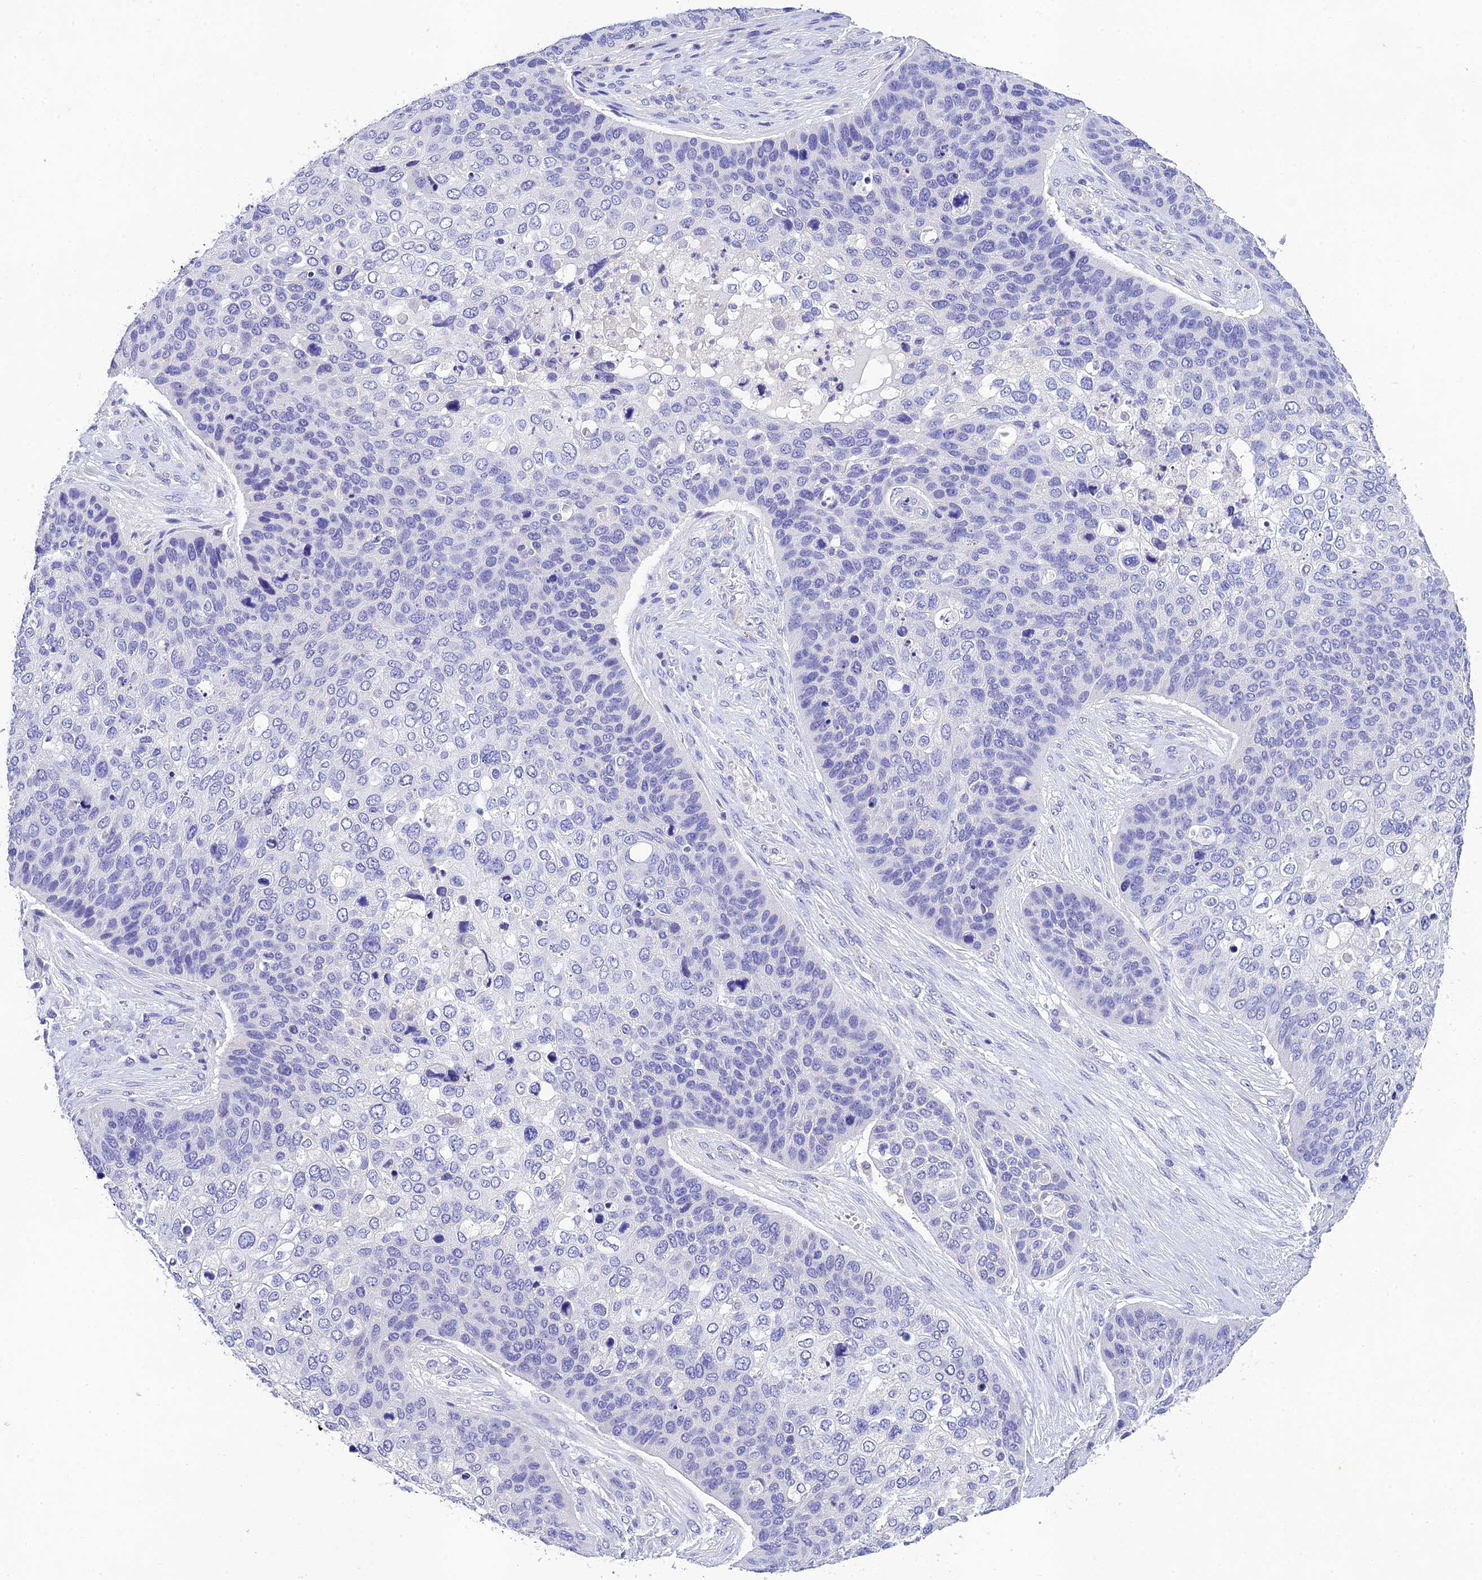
{"staining": {"intensity": "negative", "quantity": "none", "location": "none"}, "tissue": "skin cancer", "cell_type": "Tumor cells", "image_type": "cancer", "snomed": [{"axis": "morphology", "description": "Basal cell carcinoma"}, {"axis": "topography", "description": "Skin"}], "caption": "A photomicrograph of skin basal cell carcinoma stained for a protein reveals no brown staining in tumor cells.", "gene": "MS4A5", "patient": {"sex": "female", "age": 74}}